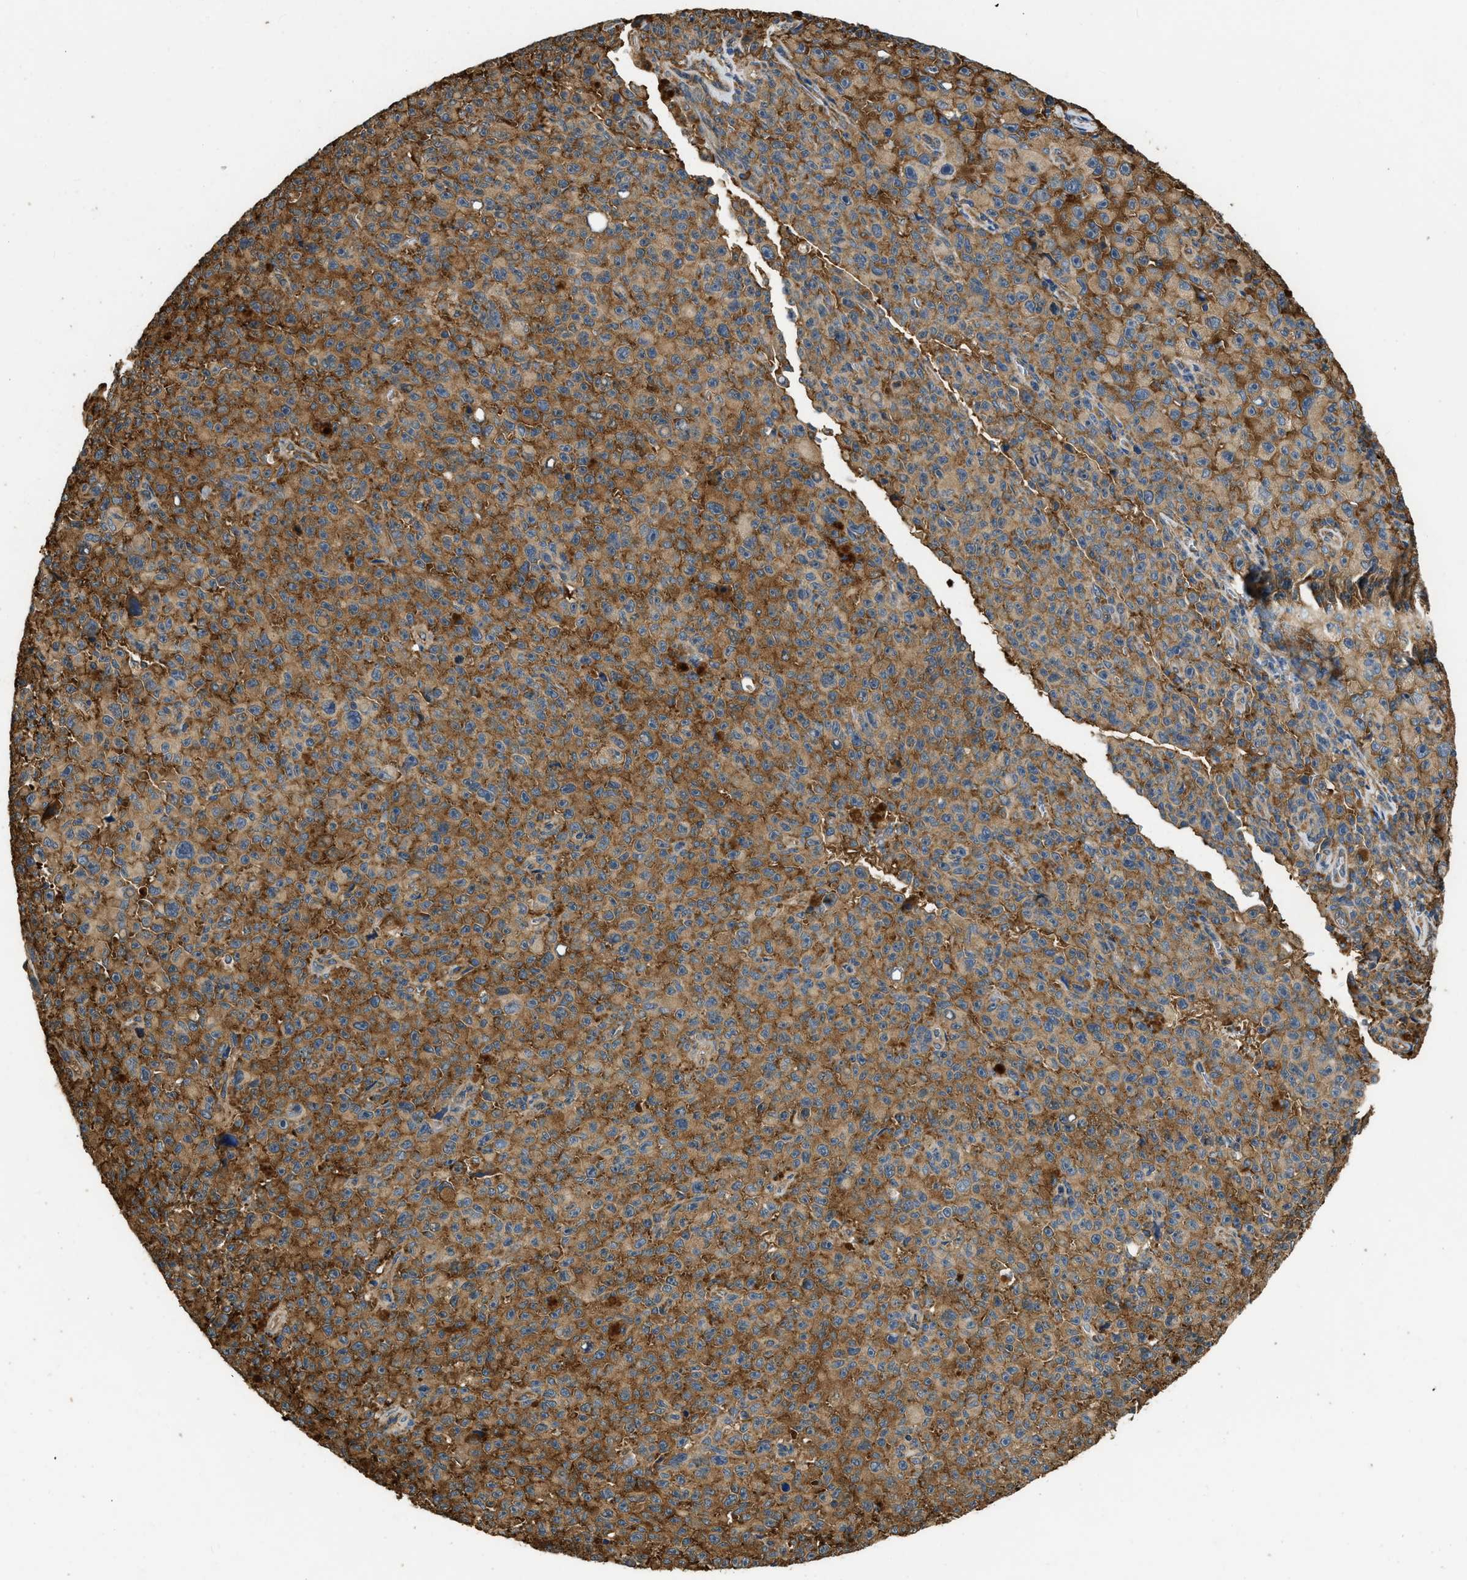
{"staining": {"intensity": "moderate", "quantity": ">75%", "location": "cytoplasmic/membranous"}, "tissue": "melanoma", "cell_type": "Tumor cells", "image_type": "cancer", "snomed": [{"axis": "morphology", "description": "Malignant melanoma, NOS"}, {"axis": "topography", "description": "Skin"}], "caption": "Human melanoma stained for a protein (brown) demonstrates moderate cytoplasmic/membranous positive positivity in about >75% of tumor cells.", "gene": "SLC36A4", "patient": {"sex": "female", "age": 82}}